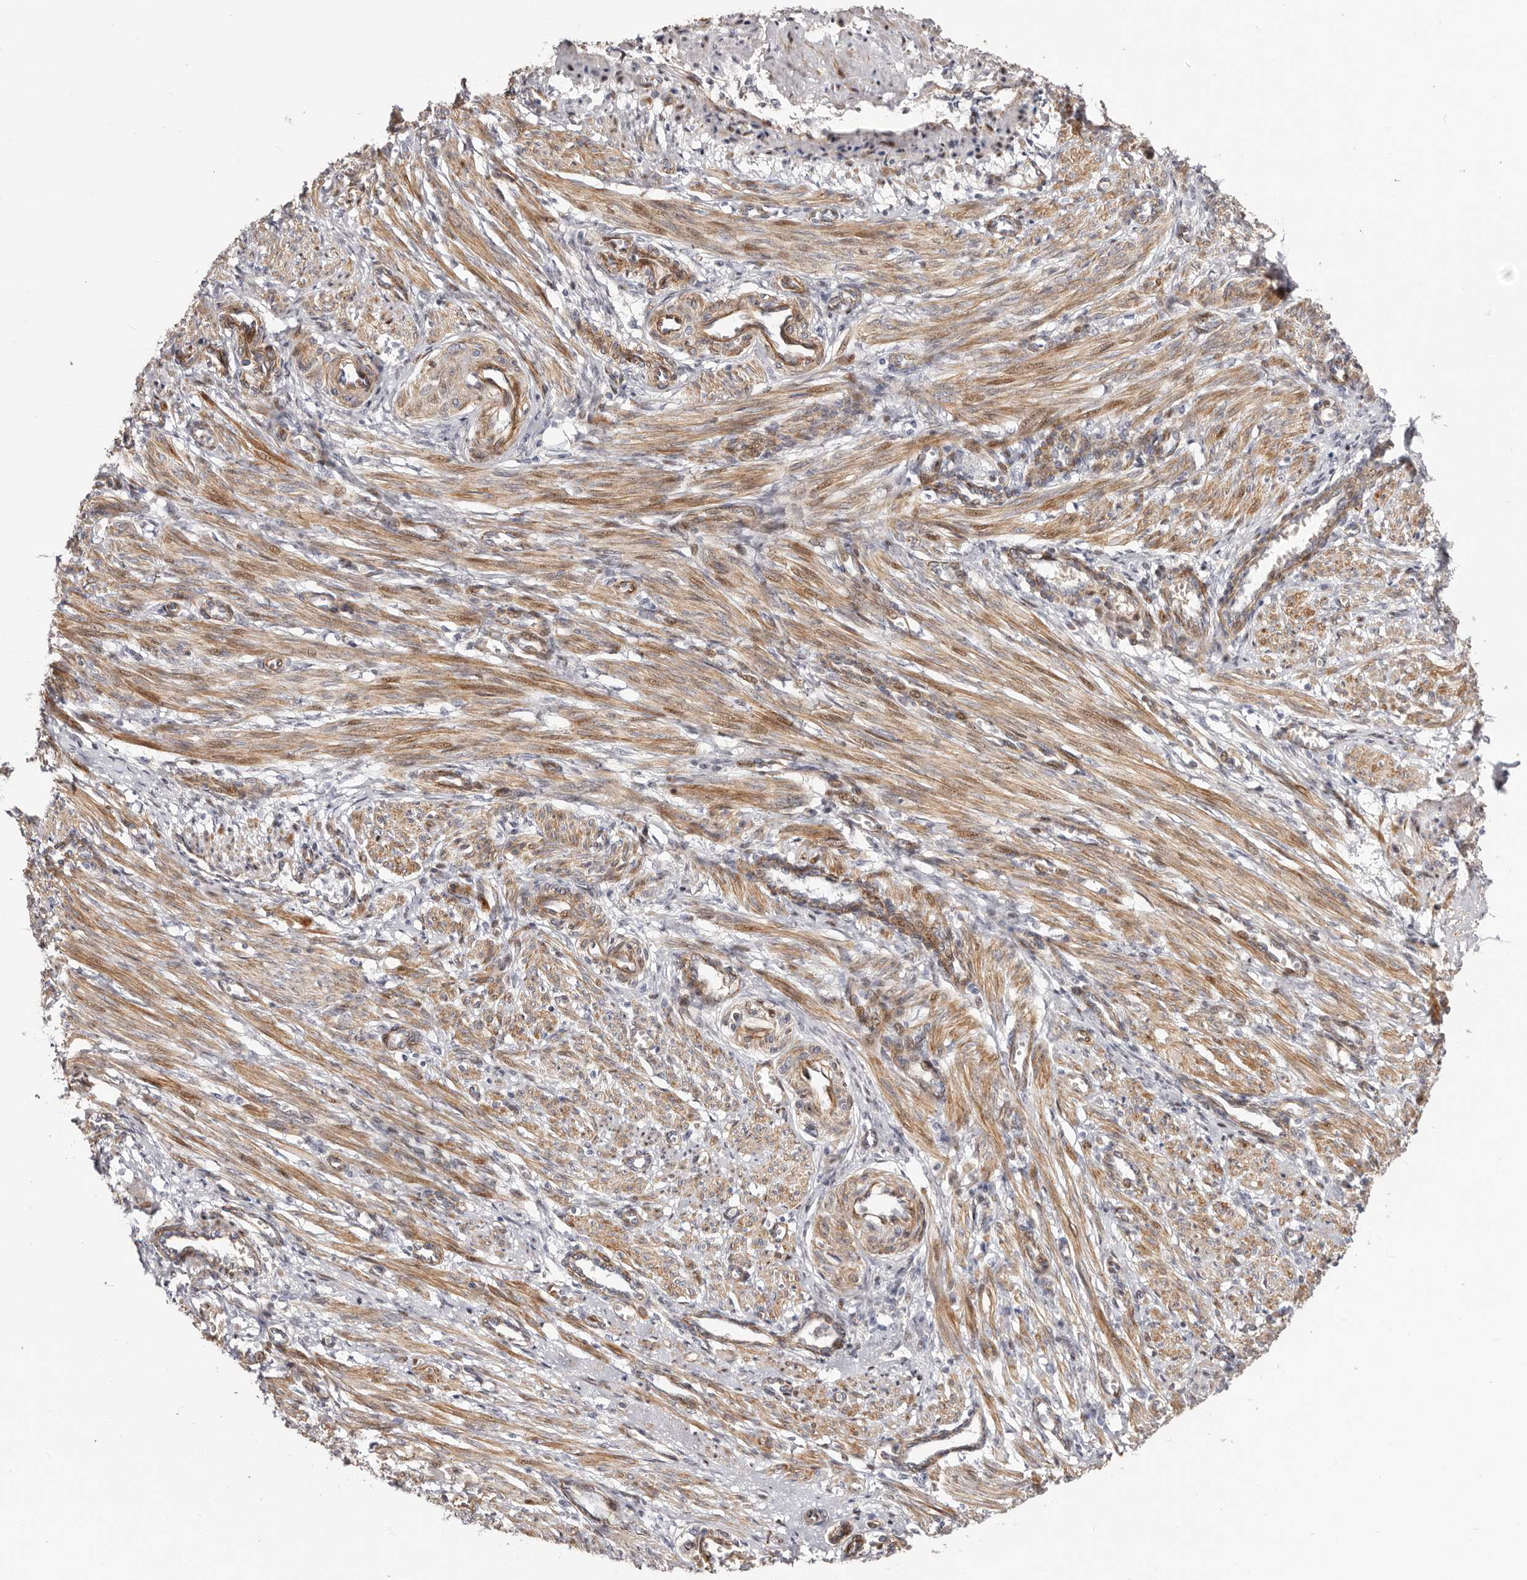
{"staining": {"intensity": "moderate", "quantity": ">75%", "location": "cytoplasmic/membranous,nuclear"}, "tissue": "smooth muscle", "cell_type": "Smooth muscle cells", "image_type": "normal", "snomed": [{"axis": "morphology", "description": "Normal tissue, NOS"}, {"axis": "topography", "description": "Endometrium"}], "caption": "Immunohistochemistry (IHC) (DAB) staining of benign smooth muscle displays moderate cytoplasmic/membranous,nuclear protein expression in approximately >75% of smooth muscle cells. The protein is stained brown, and the nuclei are stained in blue (DAB IHC with brightfield microscopy, high magnification).", "gene": "EPHX3", "patient": {"sex": "female", "age": 33}}